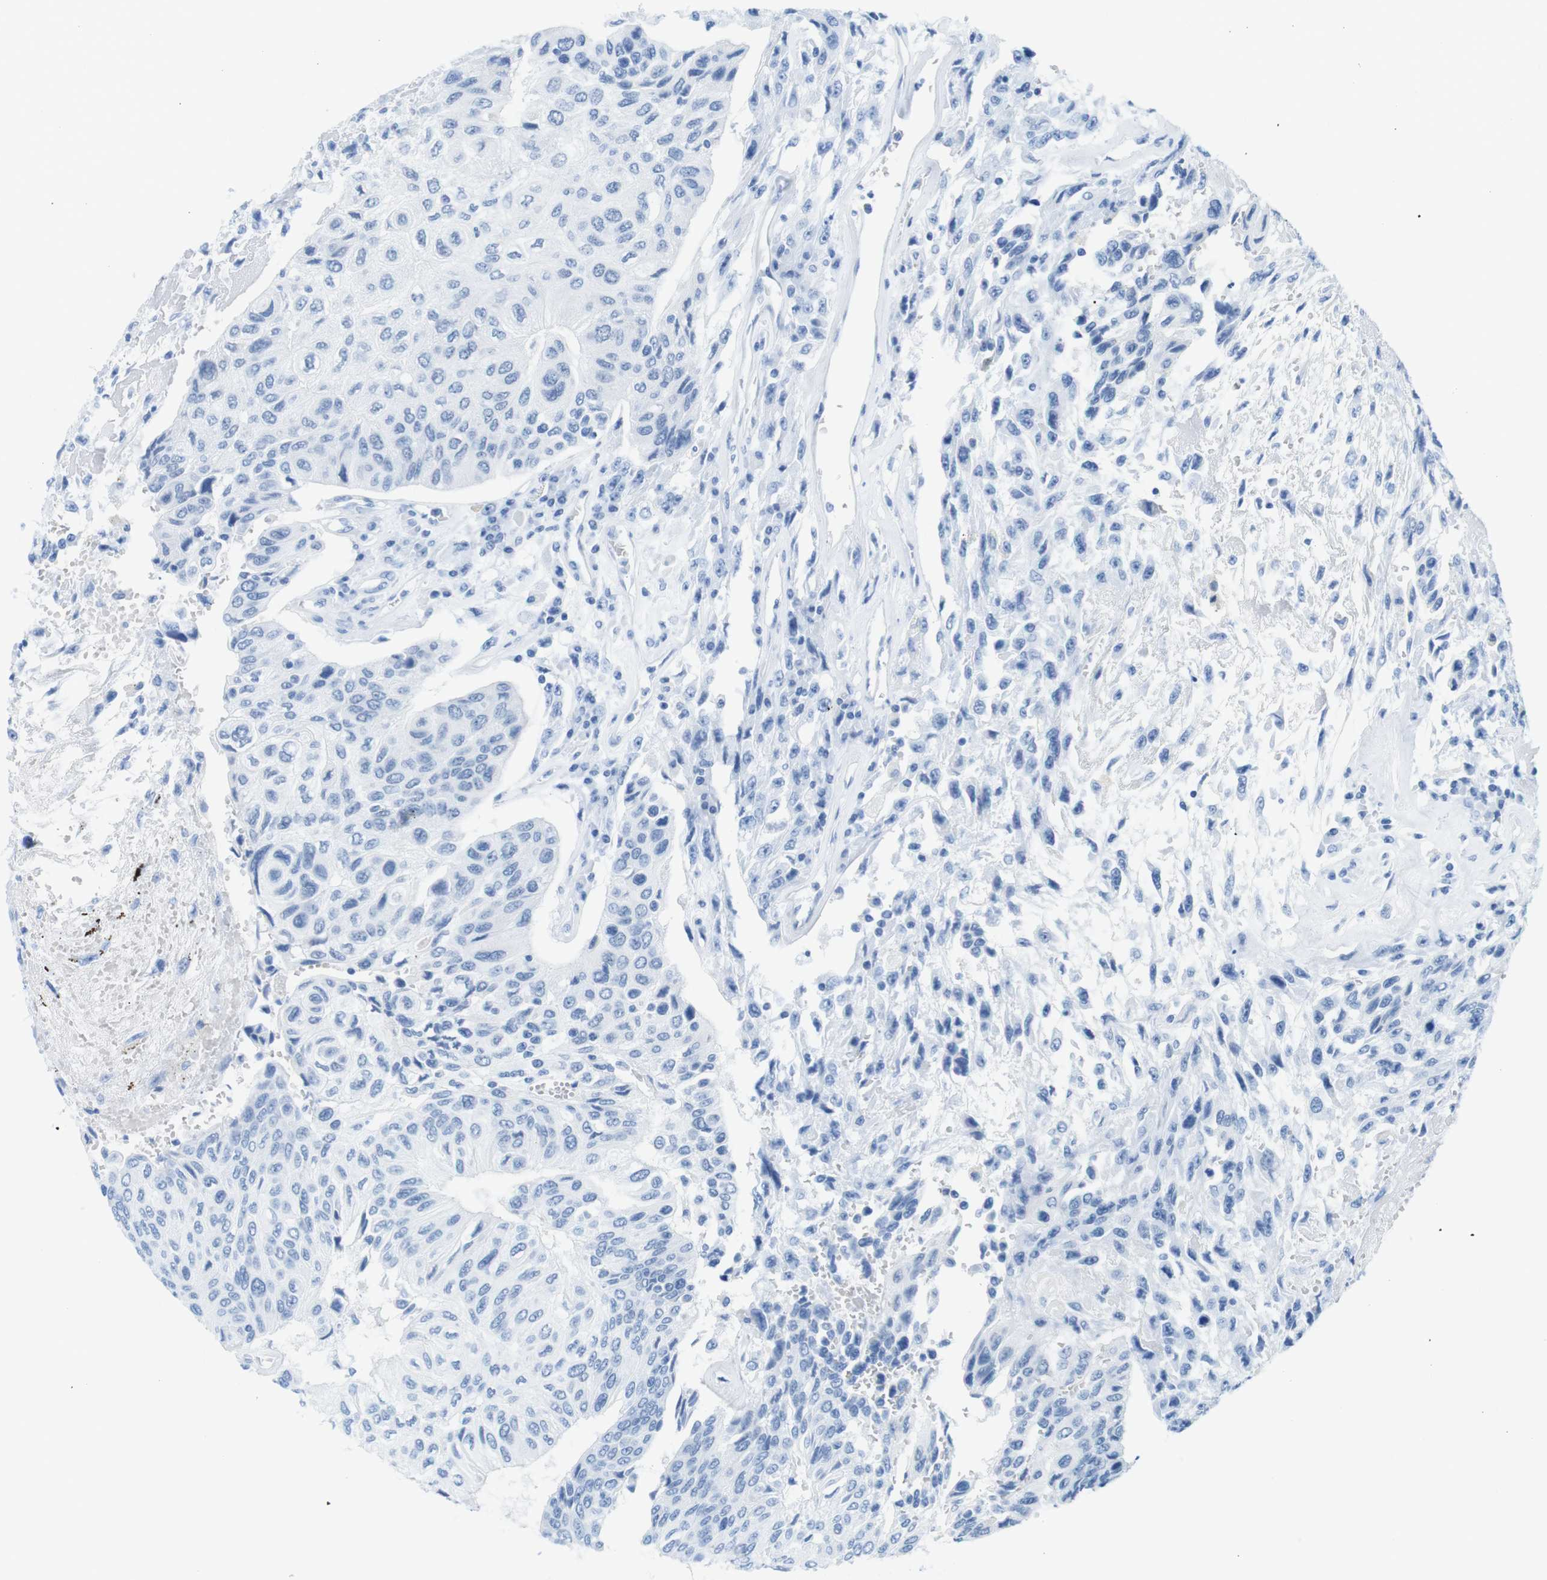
{"staining": {"intensity": "negative", "quantity": "none", "location": "none"}, "tissue": "urothelial cancer", "cell_type": "Tumor cells", "image_type": "cancer", "snomed": [{"axis": "morphology", "description": "Urothelial carcinoma, High grade"}, {"axis": "topography", "description": "Urinary bladder"}], "caption": "A high-resolution image shows immunohistochemistry staining of urothelial cancer, which displays no significant positivity in tumor cells.", "gene": "OPN1SW", "patient": {"sex": "female", "age": 85}}